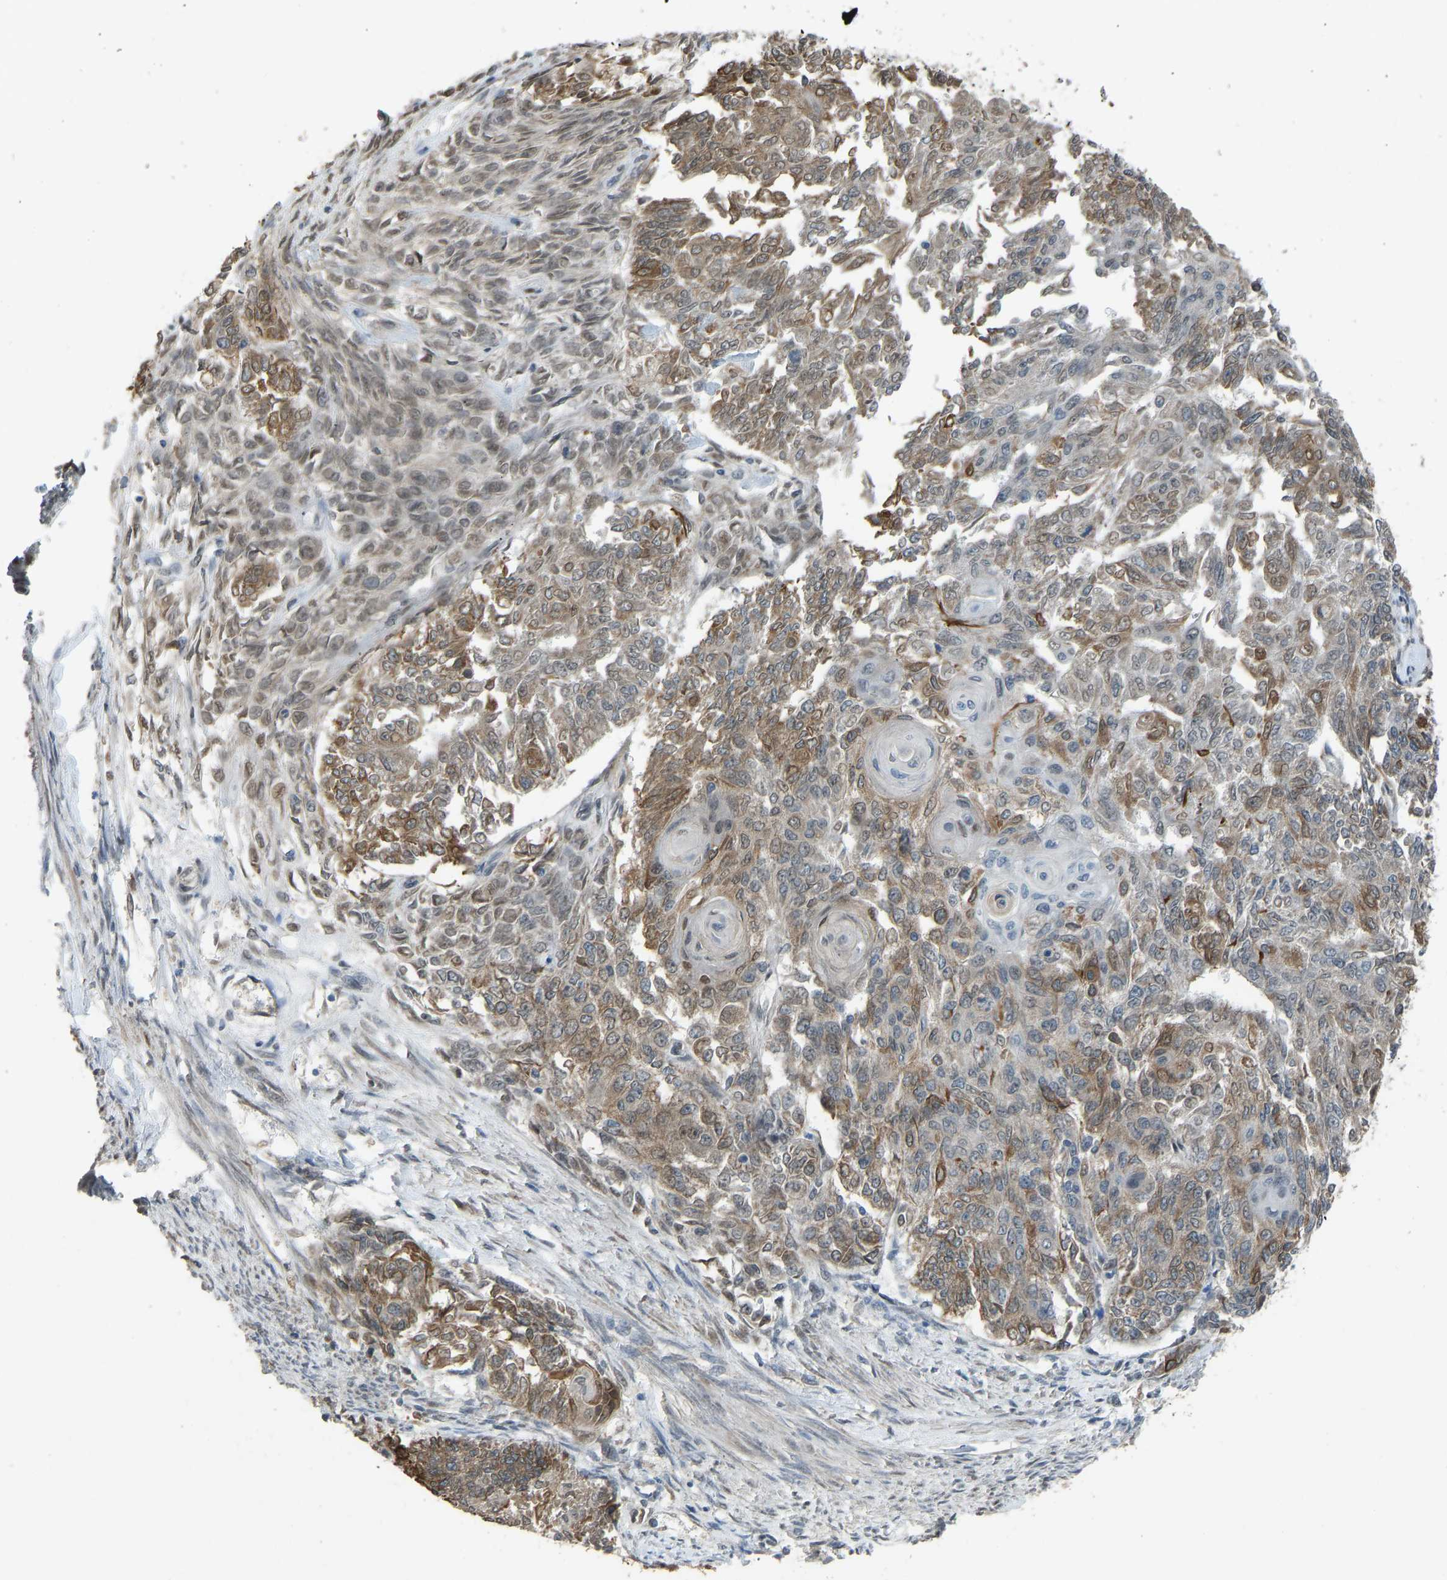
{"staining": {"intensity": "moderate", "quantity": "25%-75%", "location": "cytoplasmic/membranous,nuclear"}, "tissue": "endometrial cancer", "cell_type": "Tumor cells", "image_type": "cancer", "snomed": [{"axis": "morphology", "description": "Adenocarcinoma, NOS"}, {"axis": "topography", "description": "Endometrium"}], "caption": "IHC image of endometrial cancer stained for a protein (brown), which shows medium levels of moderate cytoplasmic/membranous and nuclear positivity in about 25%-75% of tumor cells.", "gene": "KPNA6", "patient": {"sex": "female", "age": 32}}